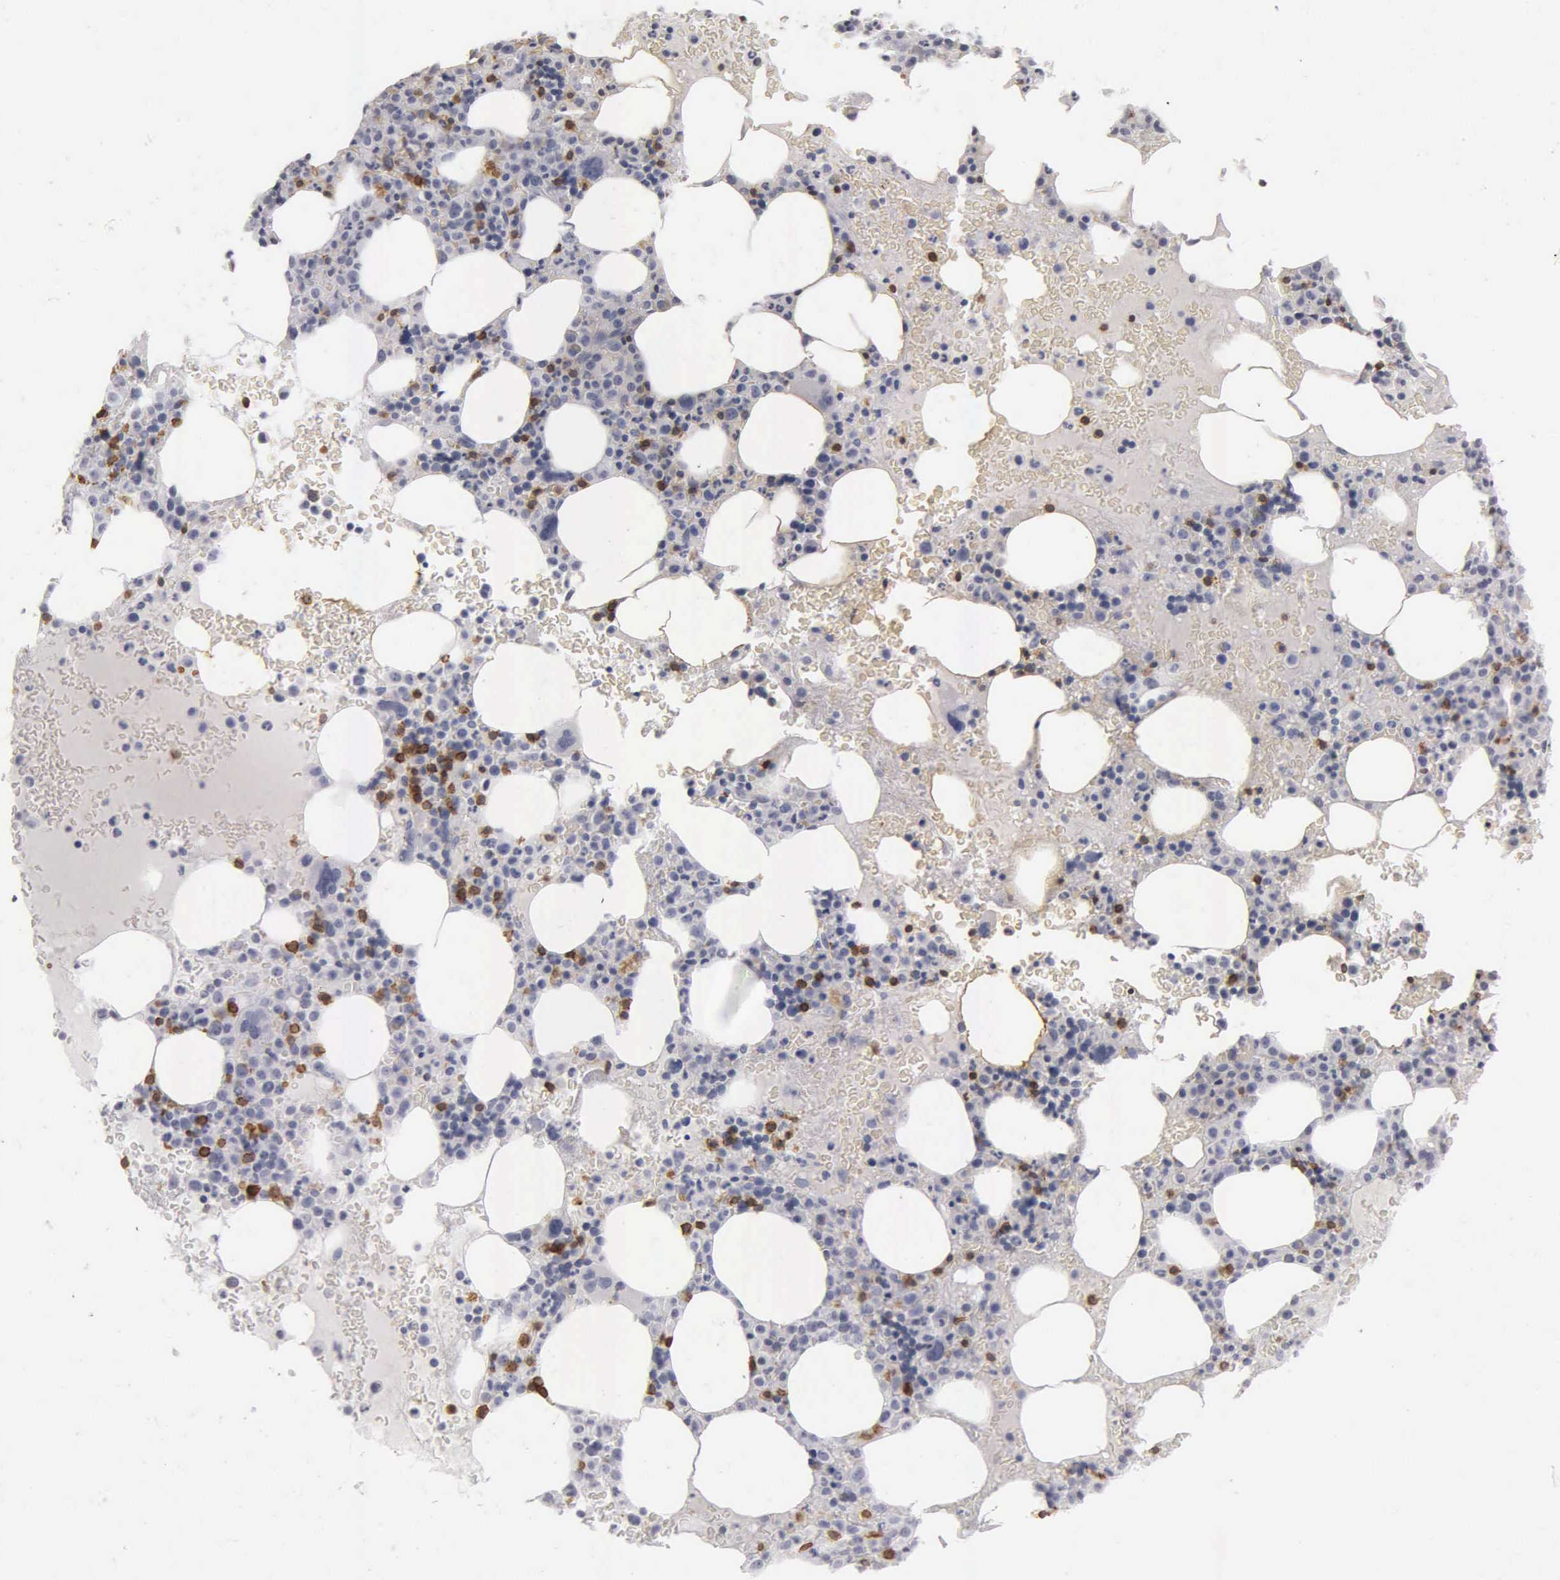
{"staining": {"intensity": "moderate", "quantity": "<25%", "location": "cytoplasmic/membranous"}, "tissue": "bone marrow", "cell_type": "Hematopoietic cells", "image_type": "normal", "snomed": [{"axis": "morphology", "description": "Normal tissue, NOS"}, {"axis": "topography", "description": "Bone marrow"}], "caption": "About <25% of hematopoietic cells in unremarkable bone marrow show moderate cytoplasmic/membranous protein staining as visualized by brown immunohistochemical staining.", "gene": "CD3E", "patient": {"sex": "female", "age": 88}}